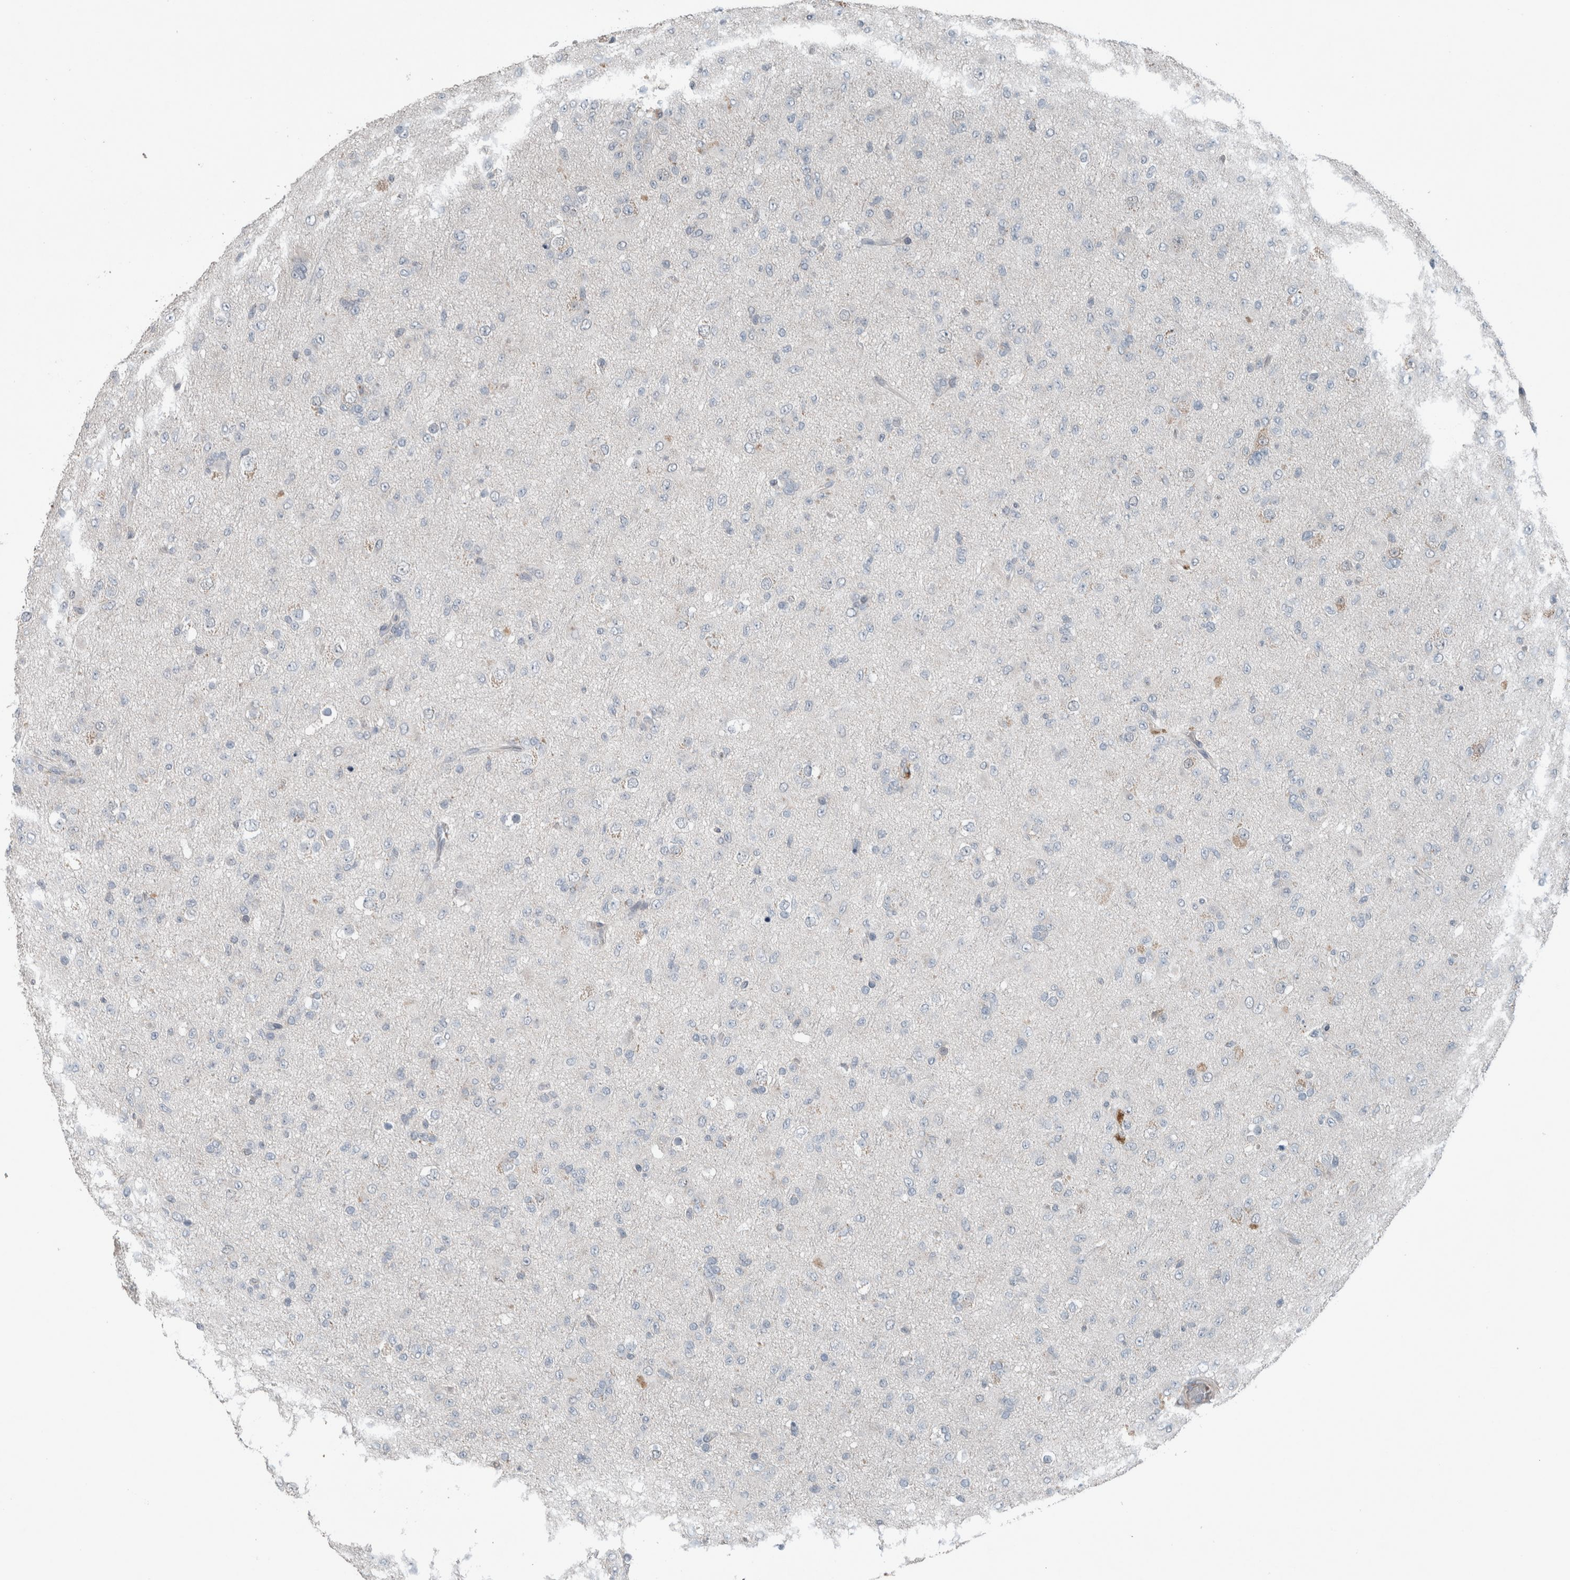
{"staining": {"intensity": "negative", "quantity": "none", "location": "none"}, "tissue": "glioma", "cell_type": "Tumor cells", "image_type": "cancer", "snomed": [{"axis": "morphology", "description": "Glioma, malignant, Low grade"}, {"axis": "topography", "description": "Brain"}], "caption": "Histopathology image shows no significant protein positivity in tumor cells of low-grade glioma (malignant).", "gene": "JADE2", "patient": {"sex": "male", "age": 65}}